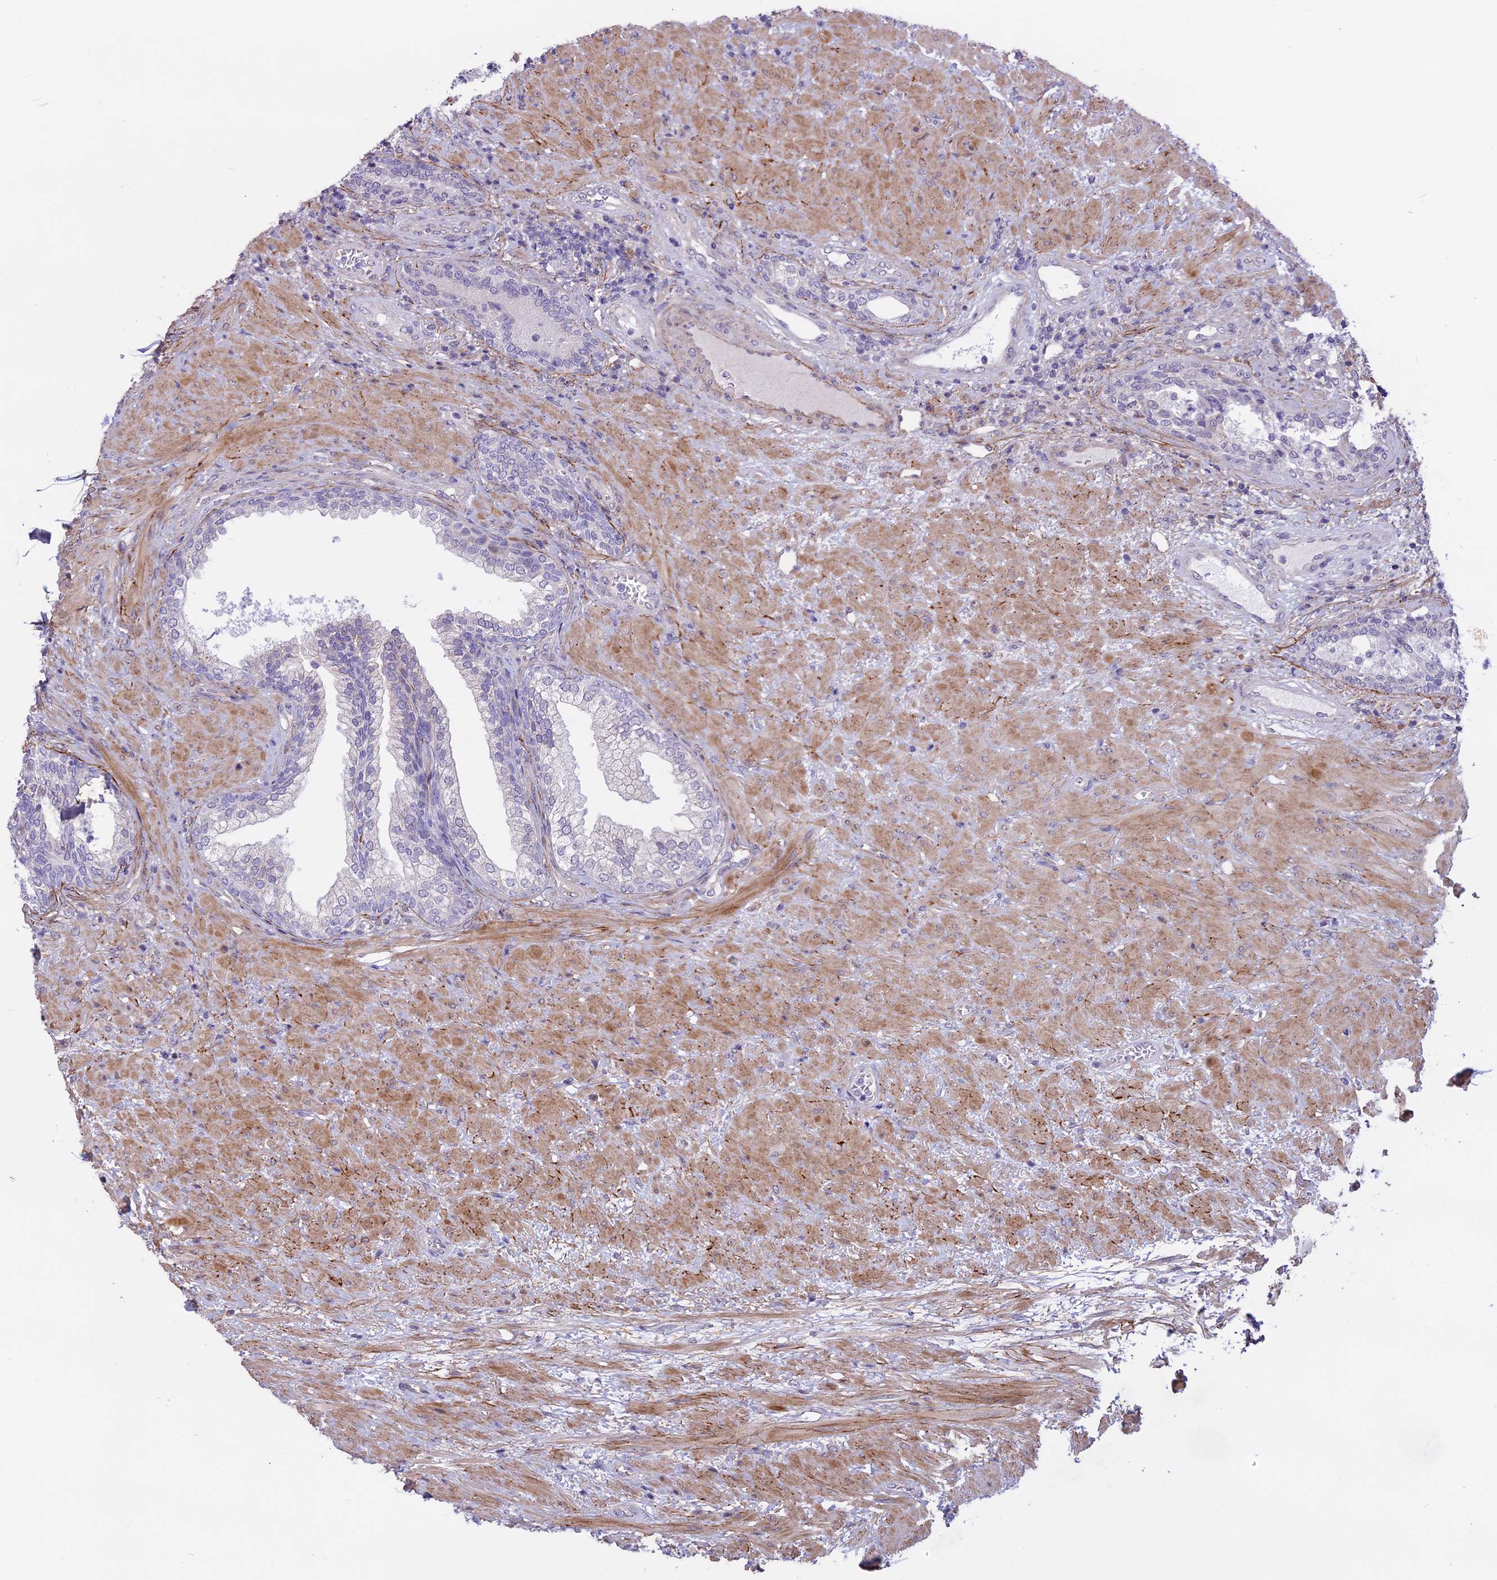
{"staining": {"intensity": "weak", "quantity": "<25%", "location": "cytoplasmic/membranous"}, "tissue": "prostate", "cell_type": "Glandular cells", "image_type": "normal", "snomed": [{"axis": "morphology", "description": "Normal tissue, NOS"}, {"axis": "topography", "description": "Prostate"}], "caption": "There is no significant positivity in glandular cells of prostate.", "gene": "SPHKAP", "patient": {"sex": "male", "age": 76}}